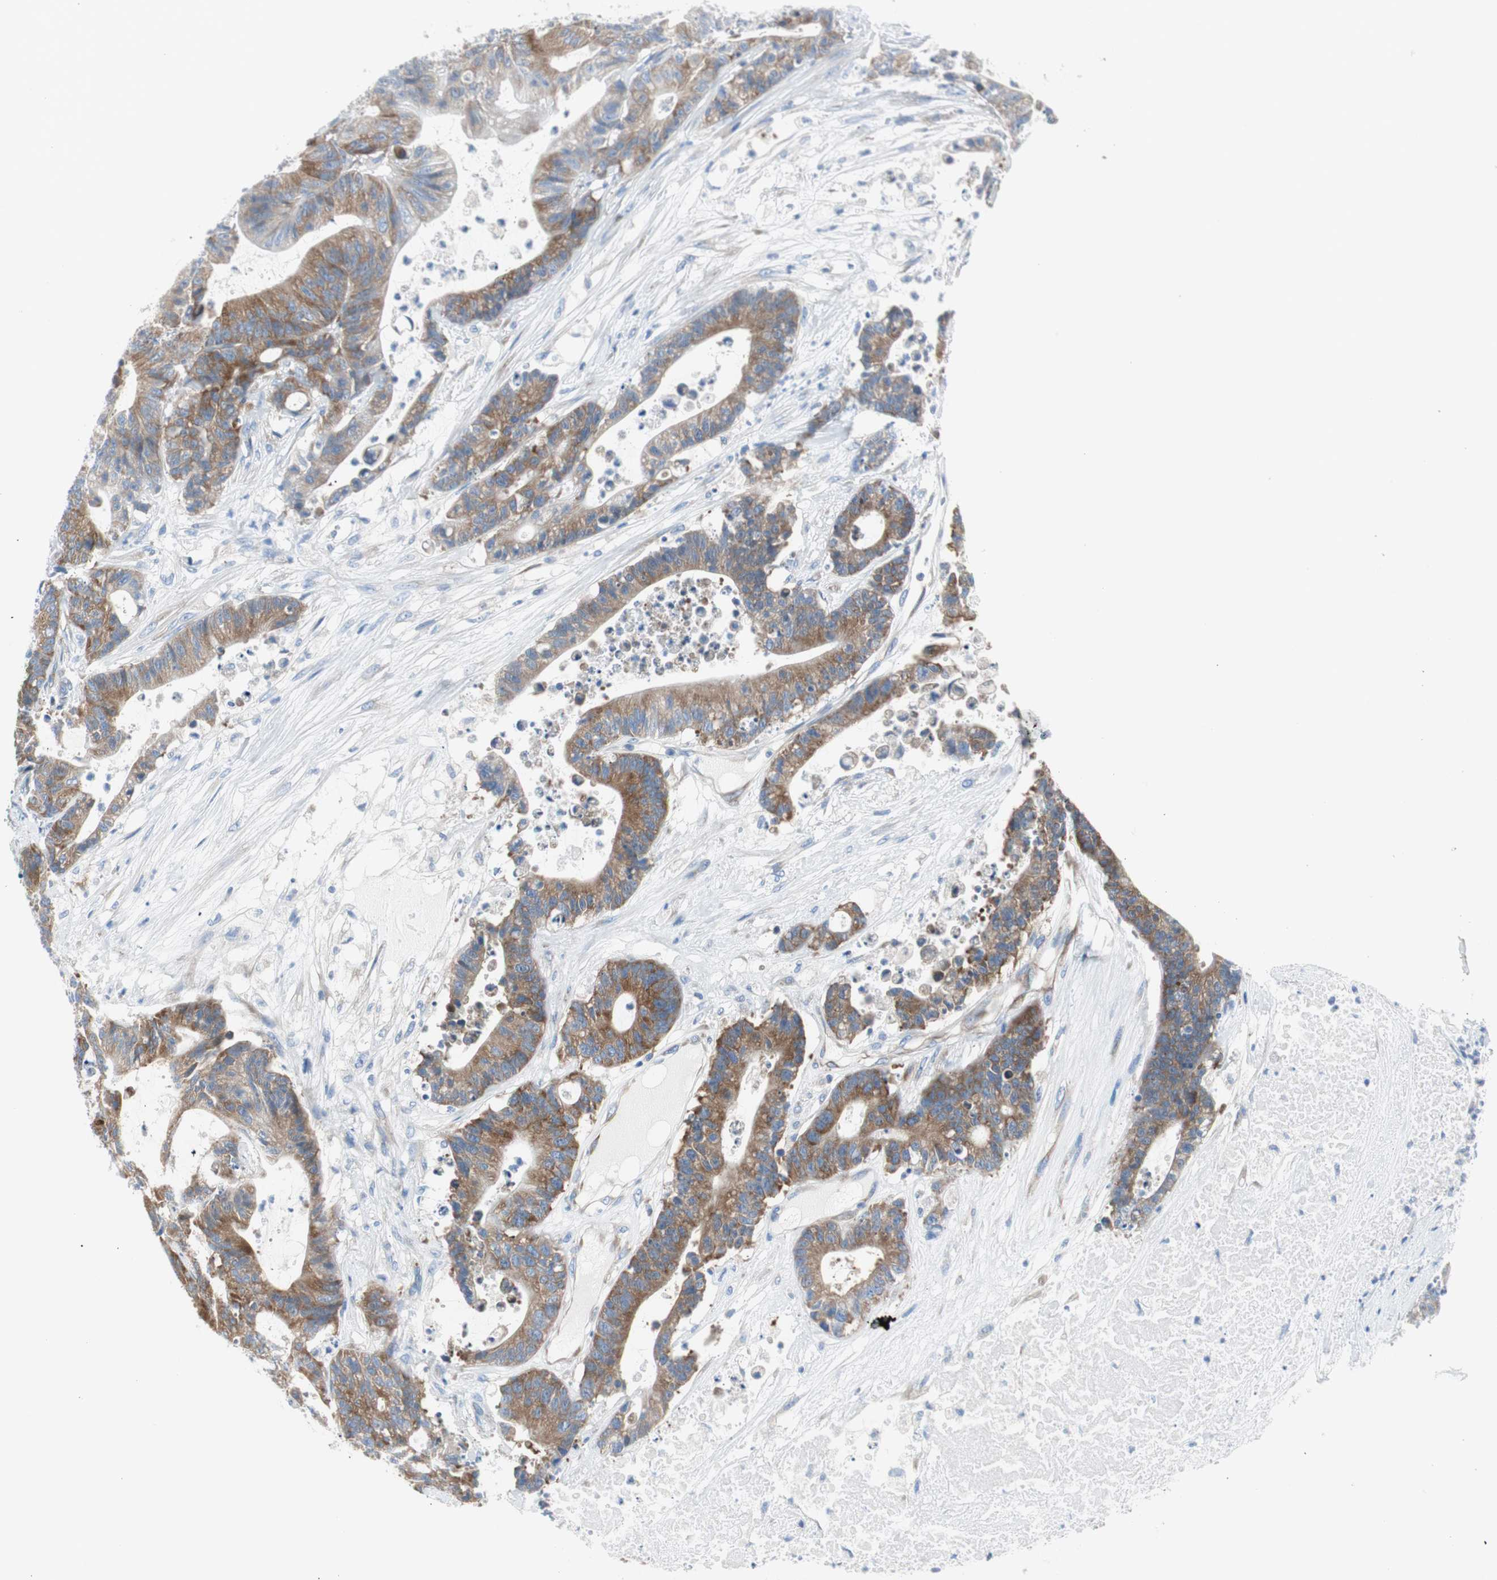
{"staining": {"intensity": "moderate", "quantity": ">75%", "location": "cytoplasmic/membranous"}, "tissue": "colorectal cancer", "cell_type": "Tumor cells", "image_type": "cancer", "snomed": [{"axis": "morphology", "description": "Adenocarcinoma, NOS"}, {"axis": "topography", "description": "Colon"}], "caption": "Immunohistochemistry (IHC) micrograph of neoplastic tissue: colorectal cancer stained using immunohistochemistry (IHC) demonstrates medium levels of moderate protein expression localized specifically in the cytoplasmic/membranous of tumor cells, appearing as a cytoplasmic/membranous brown color.", "gene": "RPS12", "patient": {"sex": "female", "age": 84}}